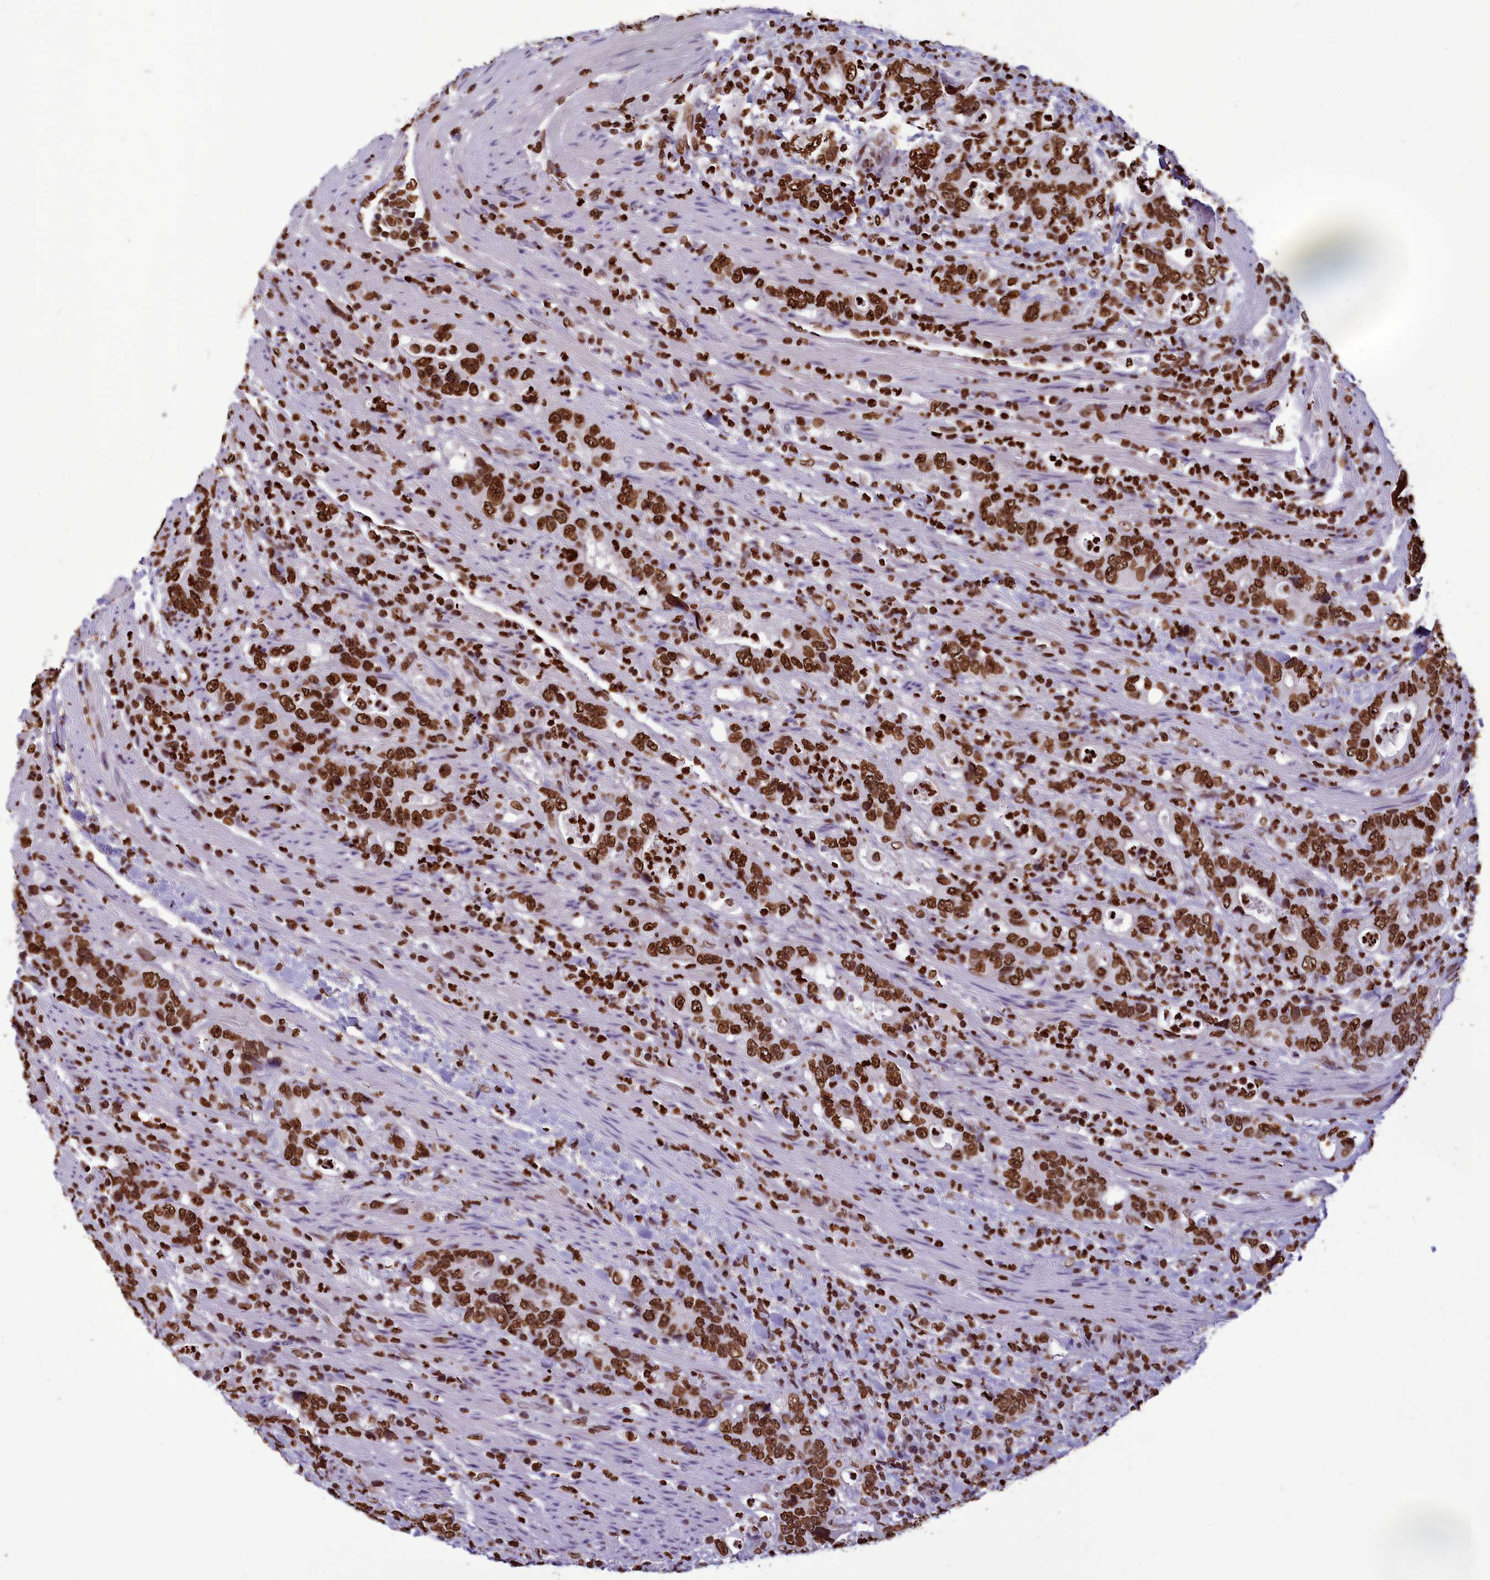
{"staining": {"intensity": "strong", "quantity": ">75%", "location": "nuclear"}, "tissue": "colorectal cancer", "cell_type": "Tumor cells", "image_type": "cancer", "snomed": [{"axis": "morphology", "description": "Adenocarcinoma, NOS"}, {"axis": "topography", "description": "Colon"}], "caption": "Strong nuclear staining for a protein is appreciated in approximately >75% of tumor cells of colorectal cancer (adenocarcinoma) using IHC.", "gene": "AKAP17A", "patient": {"sex": "female", "age": 75}}